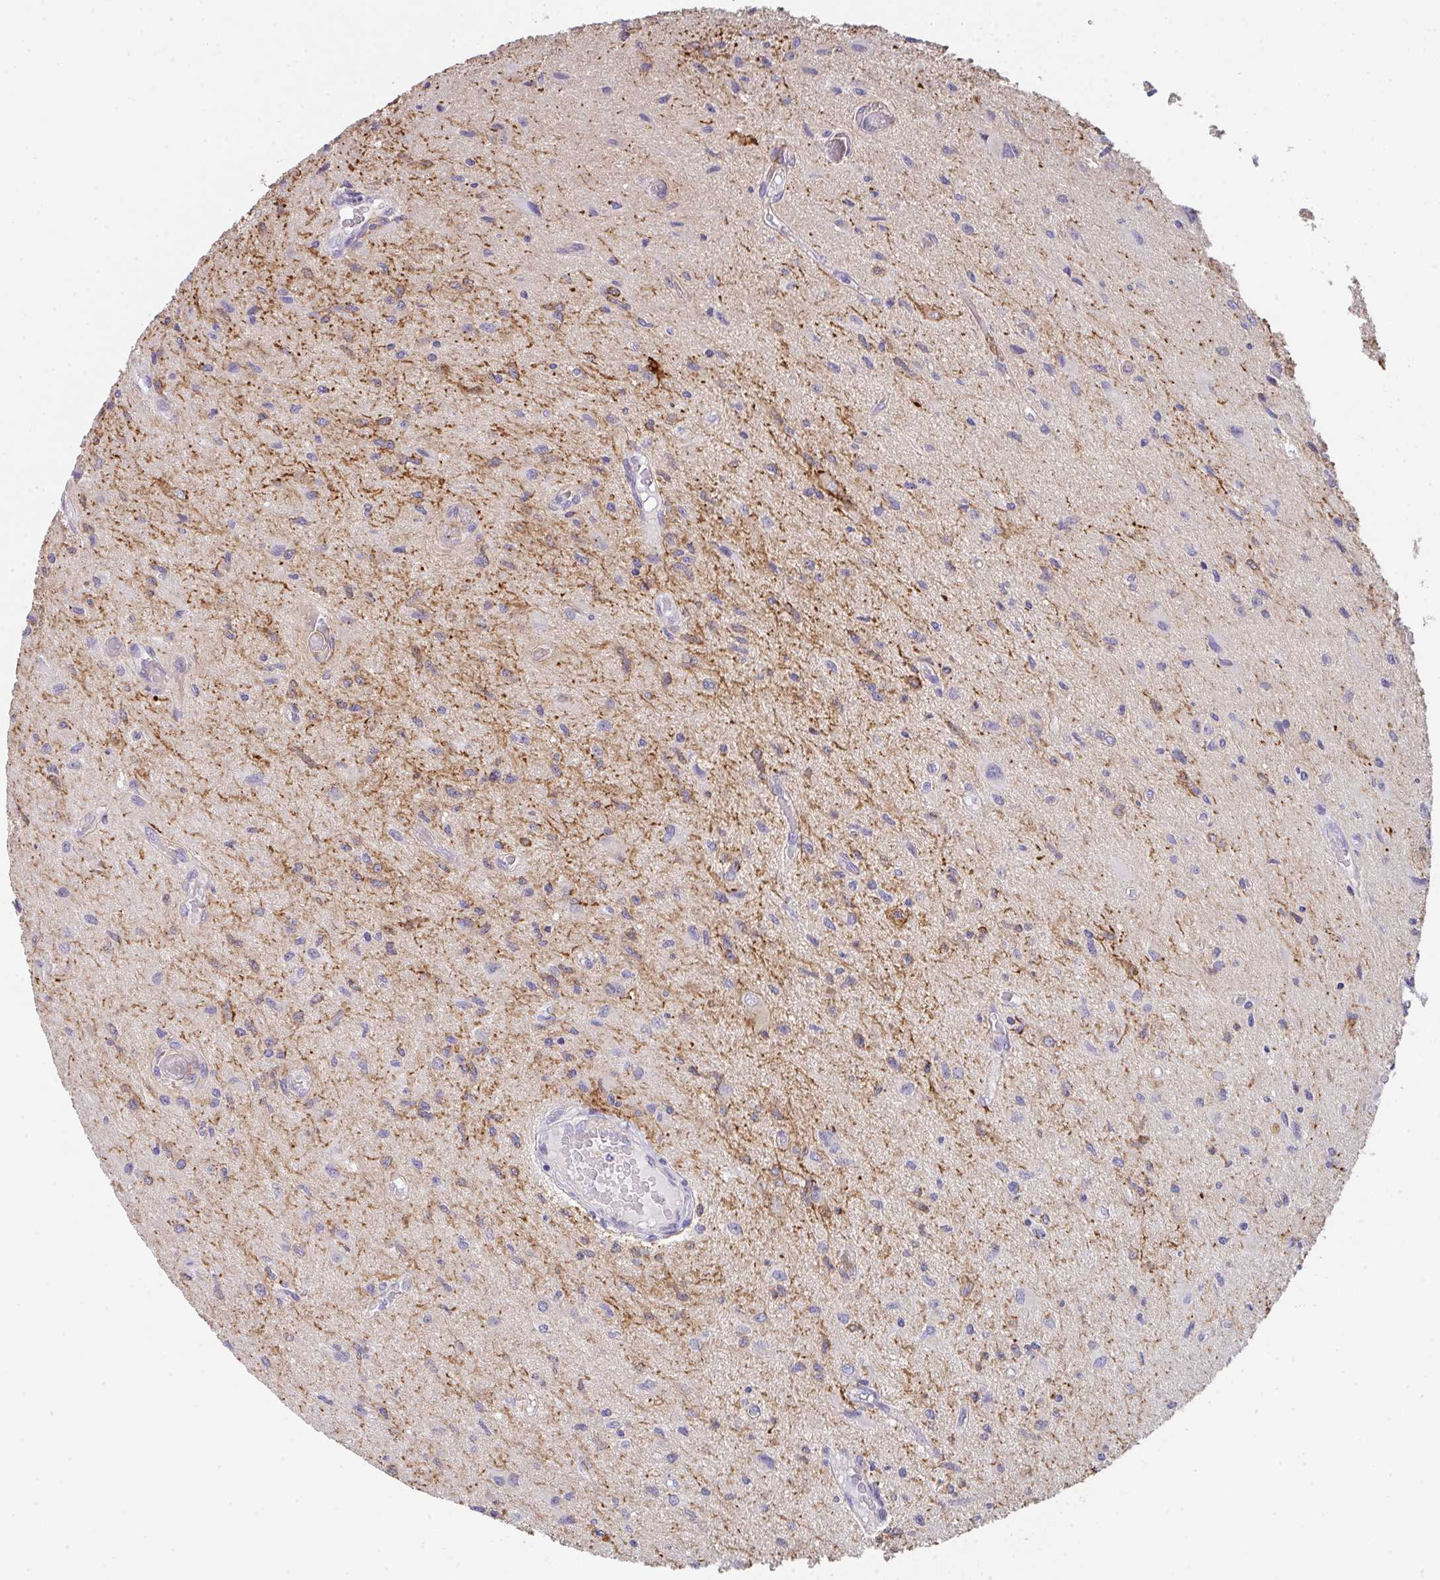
{"staining": {"intensity": "strong", "quantity": "<25%", "location": "cytoplasmic/membranous"}, "tissue": "glioma", "cell_type": "Tumor cells", "image_type": "cancer", "snomed": [{"axis": "morphology", "description": "Glioma, malignant, High grade"}, {"axis": "topography", "description": "Brain"}], "caption": "DAB (3,3'-diaminobenzidine) immunohistochemical staining of human malignant glioma (high-grade) exhibits strong cytoplasmic/membranous protein expression in approximately <25% of tumor cells. (DAB IHC with brightfield microscopy, high magnification).", "gene": "DBN1", "patient": {"sex": "male", "age": 67}}